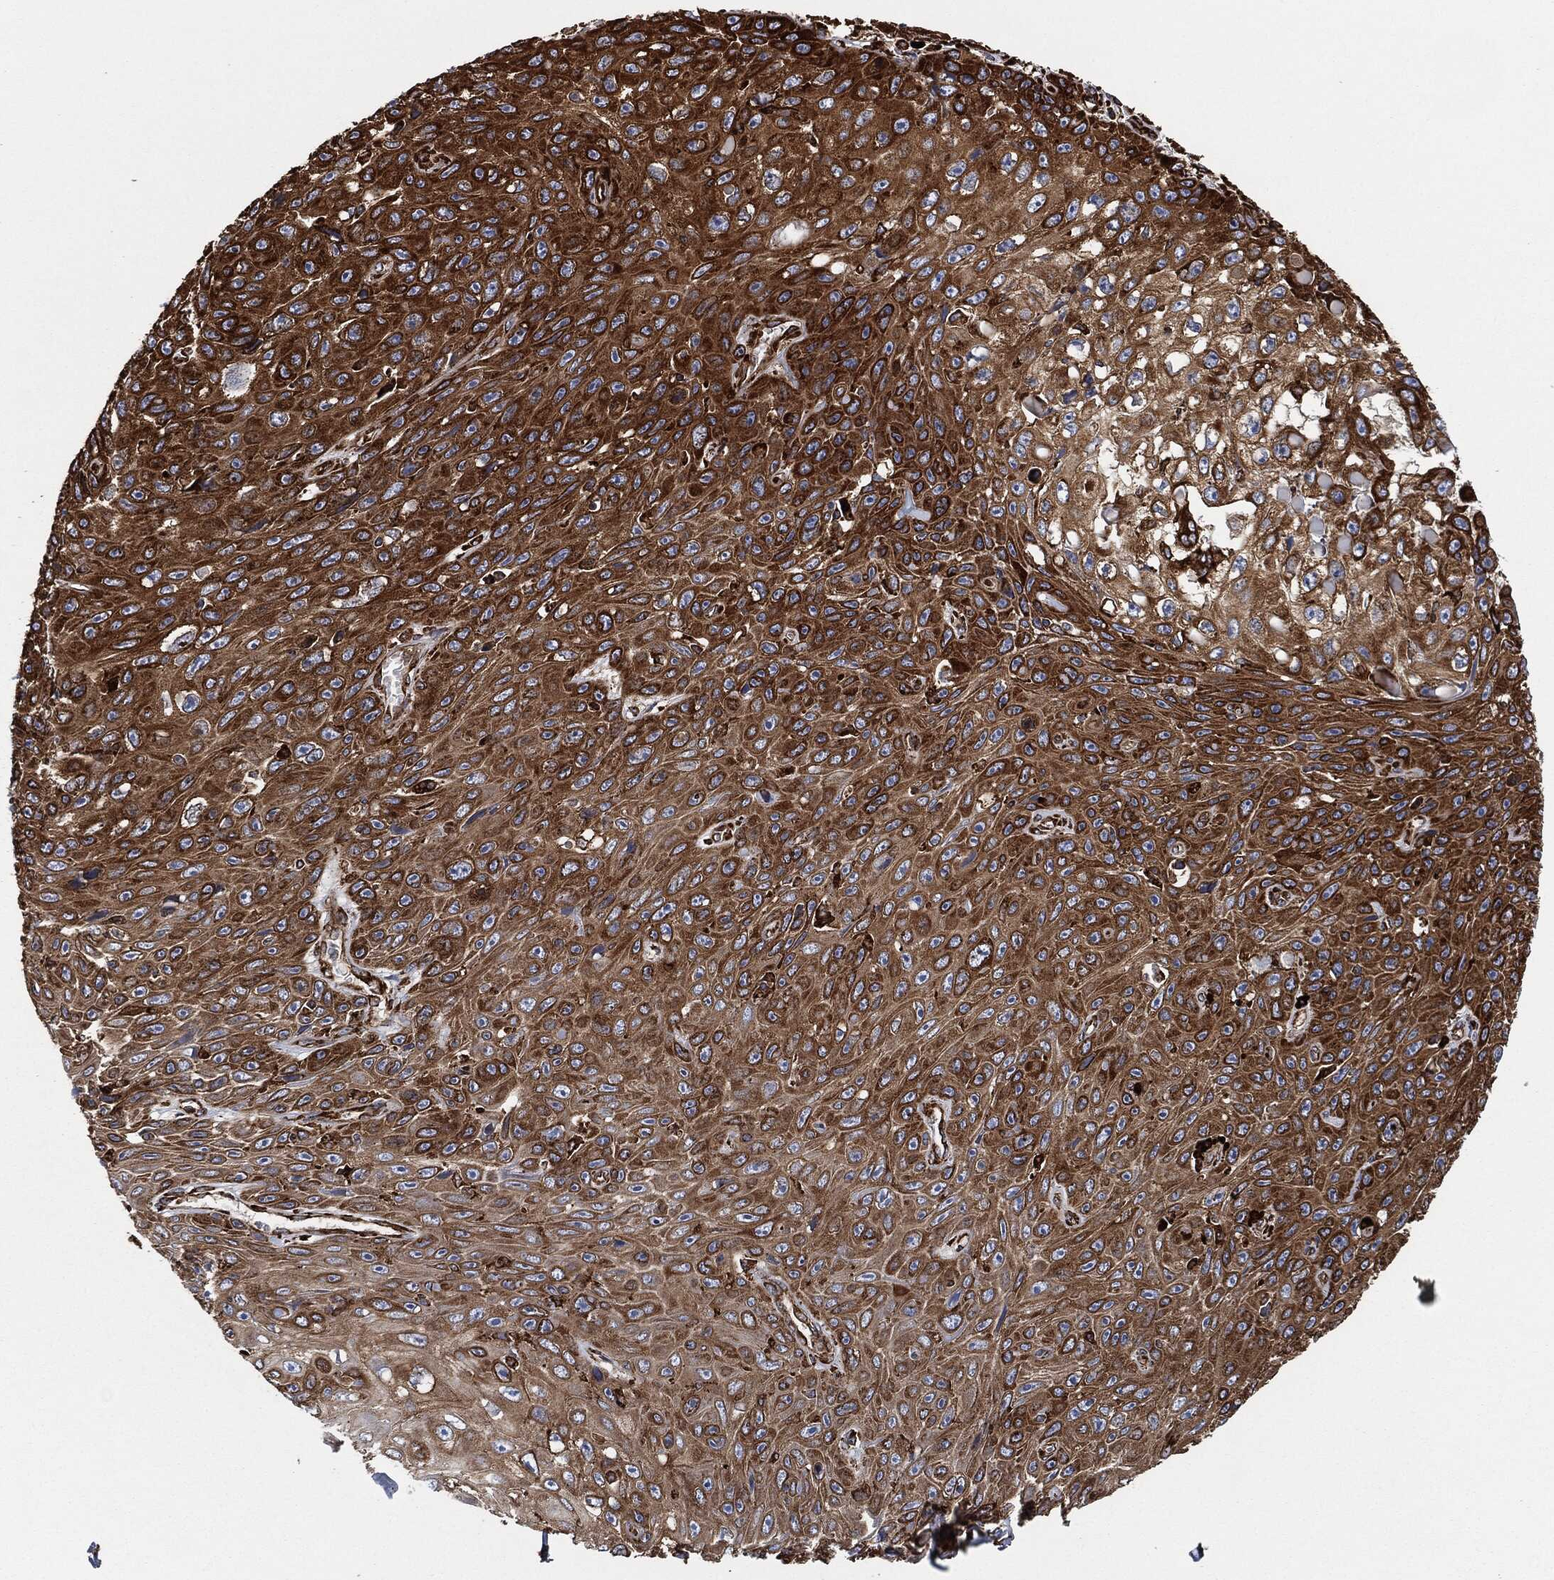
{"staining": {"intensity": "strong", "quantity": ">75%", "location": "cytoplasmic/membranous"}, "tissue": "skin cancer", "cell_type": "Tumor cells", "image_type": "cancer", "snomed": [{"axis": "morphology", "description": "Squamous cell carcinoma, NOS"}, {"axis": "topography", "description": "Skin"}], "caption": "This histopathology image displays immunohistochemistry staining of skin cancer, with high strong cytoplasmic/membranous expression in about >75% of tumor cells.", "gene": "AMFR", "patient": {"sex": "male", "age": 82}}